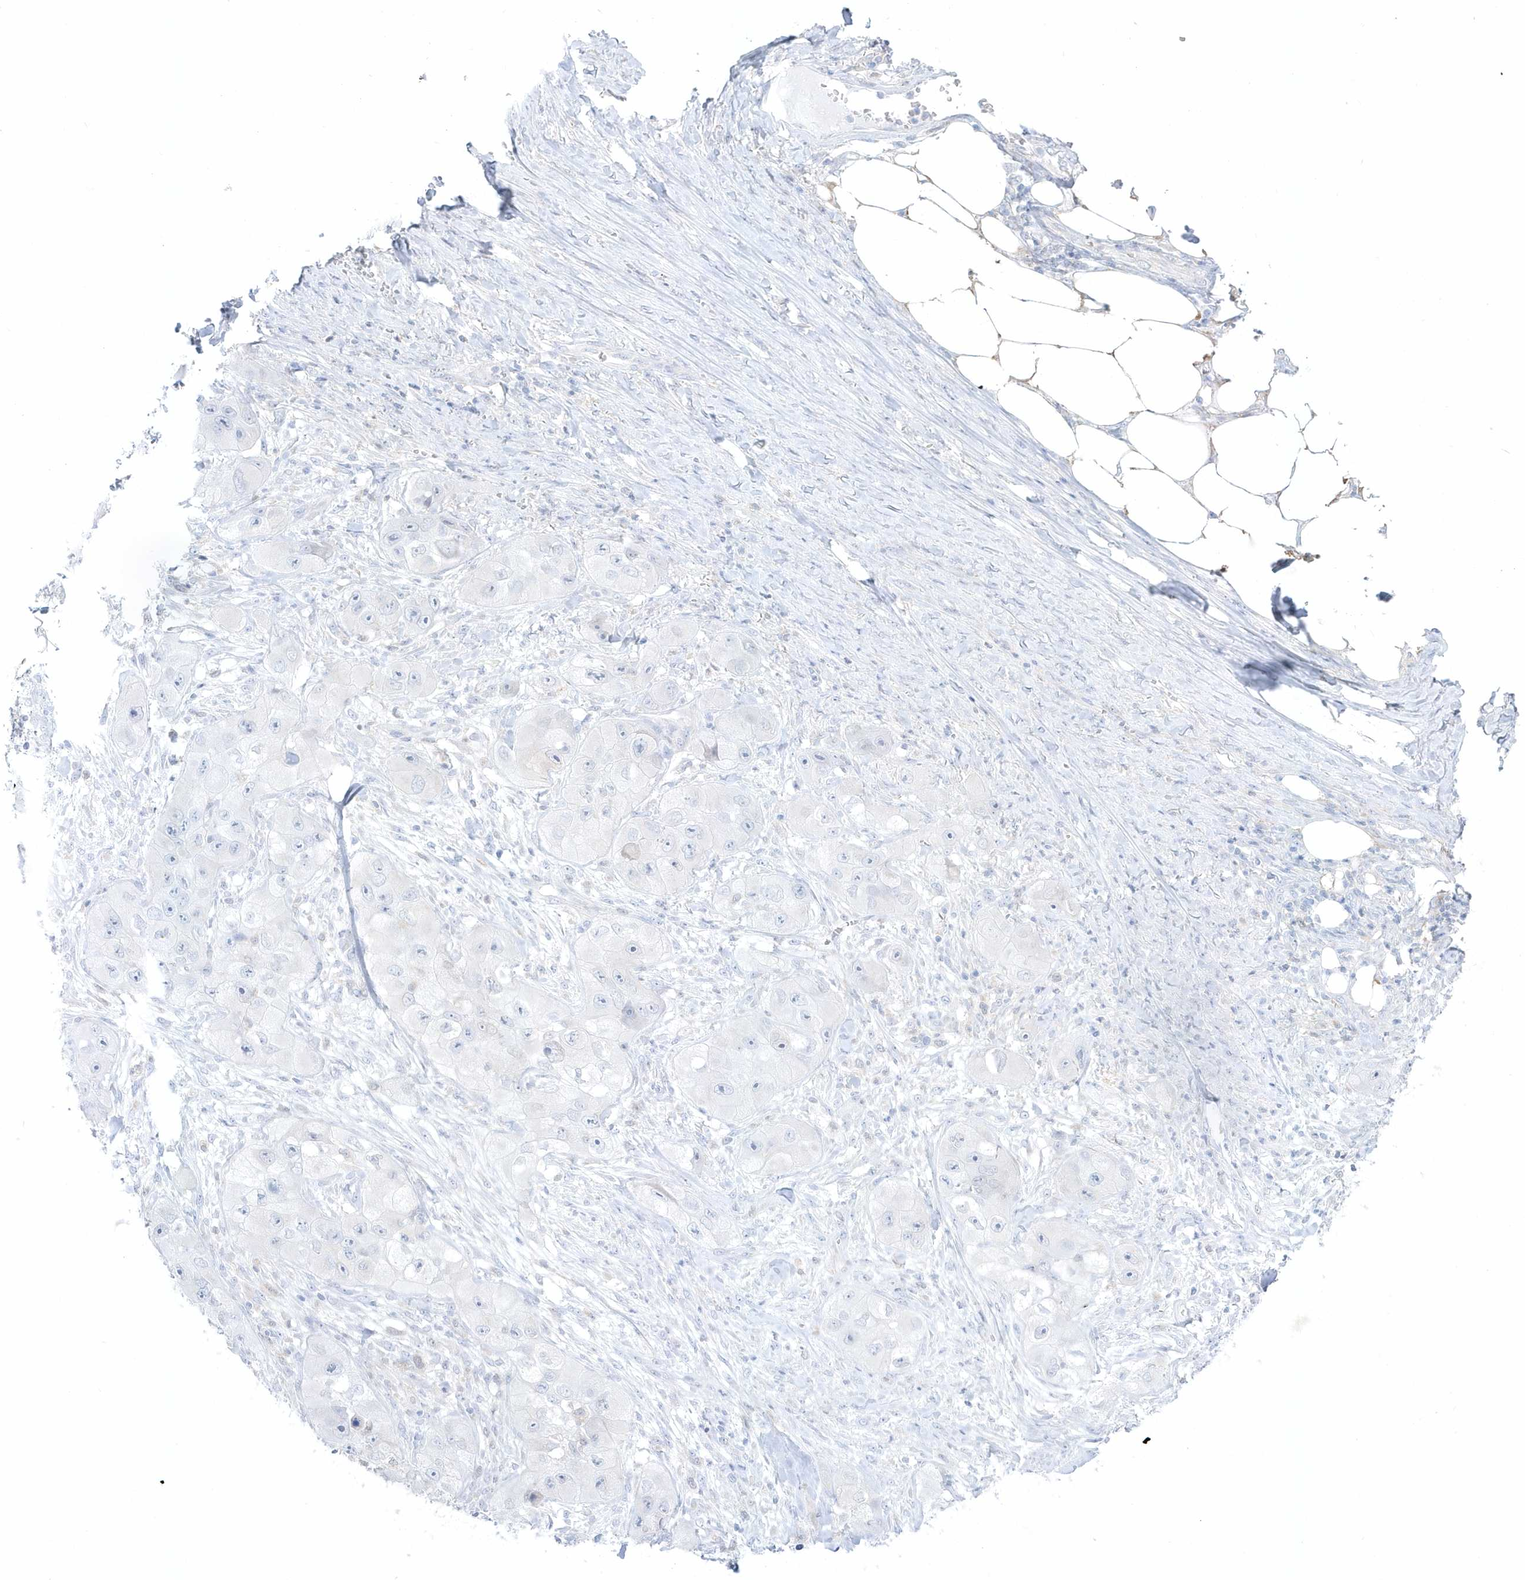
{"staining": {"intensity": "negative", "quantity": "none", "location": "none"}, "tissue": "skin cancer", "cell_type": "Tumor cells", "image_type": "cancer", "snomed": [{"axis": "morphology", "description": "Squamous cell carcinoma, NOS"}, {"axis": "topography", "description": "Skin"}, {"axis": "topography", "description": "Subcutis"}], "caption": "The IHC photomicrograph has no significant positivity in tumor cells of squamous cell carcinoma (skin) tissue.", "gene": "PCBD1", "patient": {"sex": "male", "age": 73}}